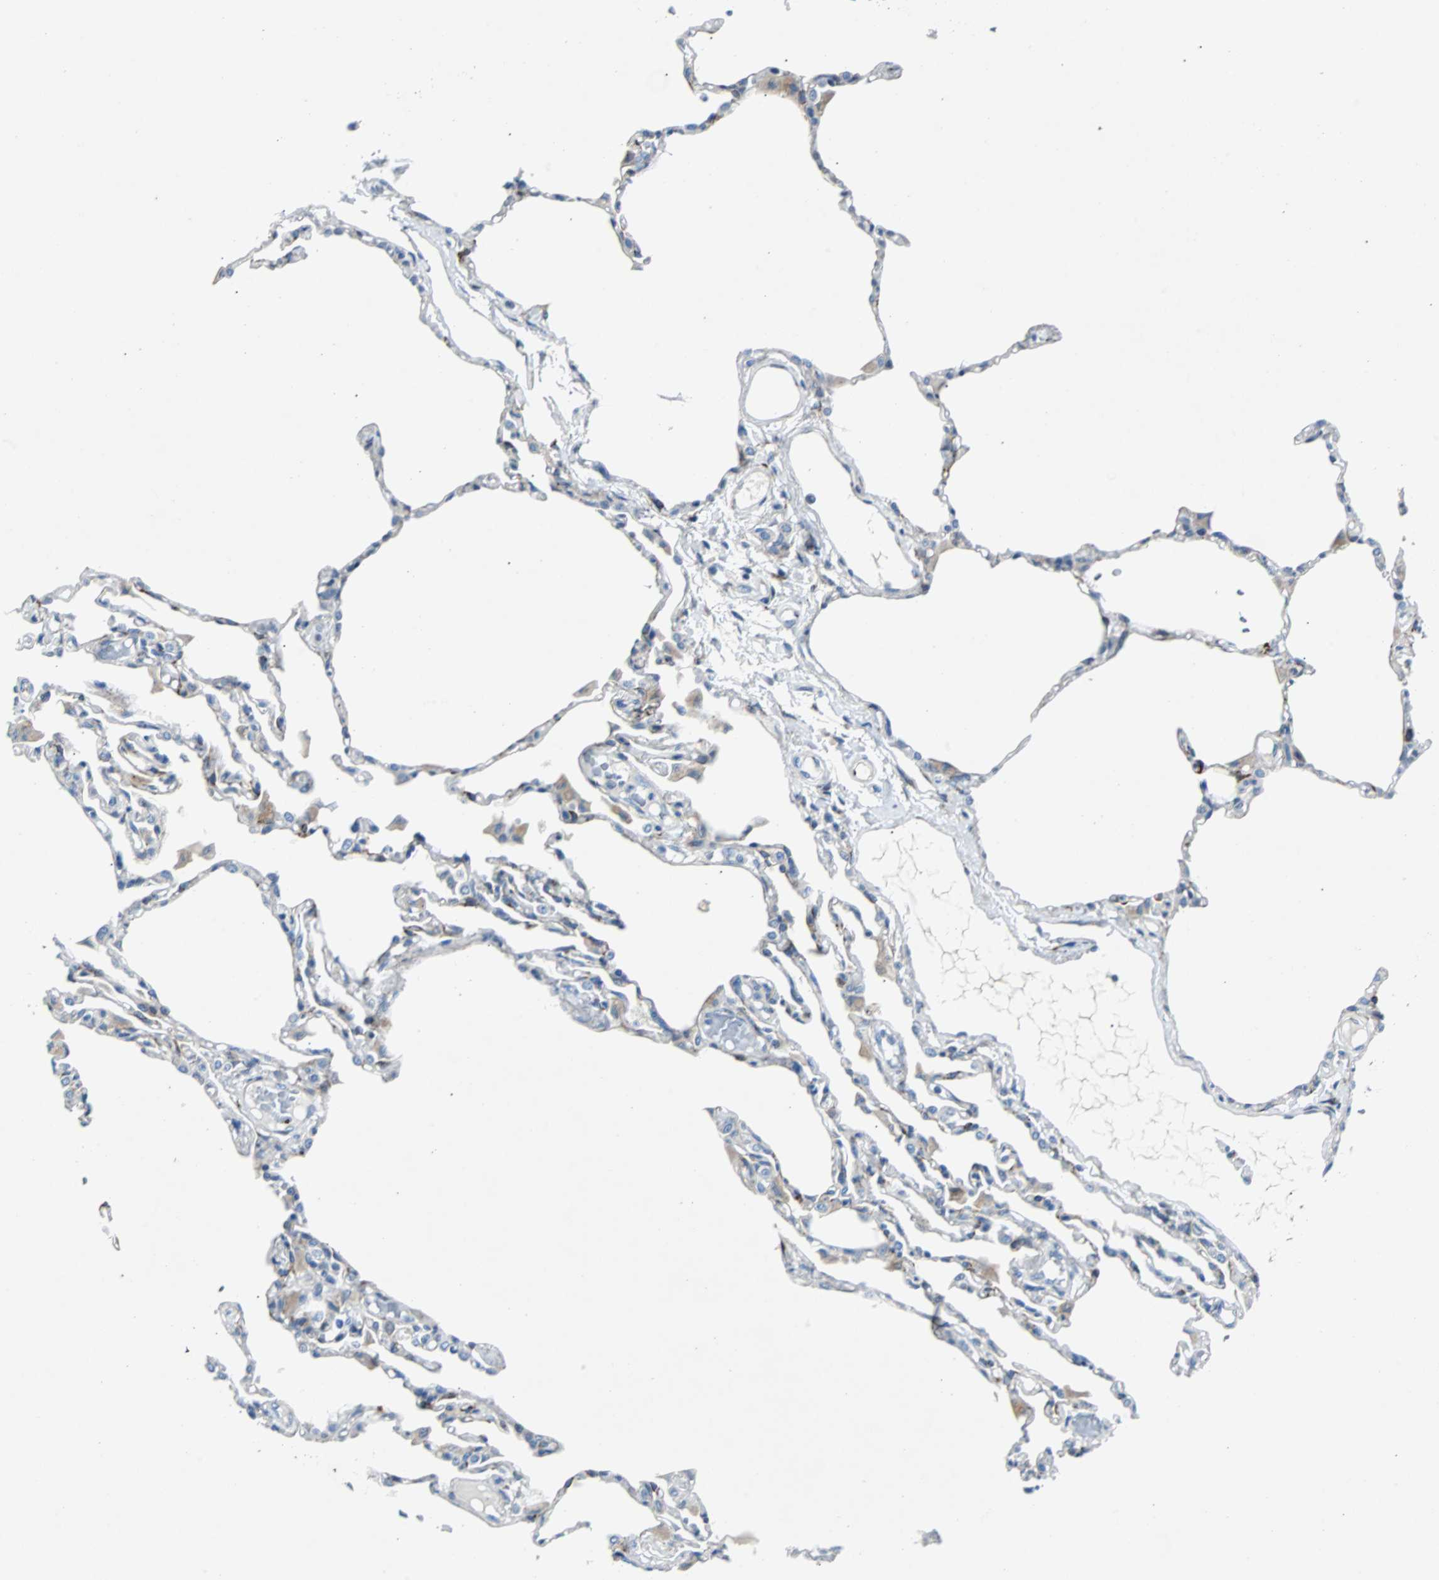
{"staining": {"intensity": "negative", "quantity": "none", "location": "none"}, "tissue": "lung", "cell_type": "Alveolar cells", "image_type": "normal", "snomed": [{"axis": "morphology", "description": "Normal tissue, NOS"}, {"axis": "topography", "description": "Lung"}], "caption": "This is an immunohistochemistry (IHC) image of benign lung. There is no staining in alveolar cells.", "gene": "BBC3", "patient": {"sex": "female", "age": 49}}